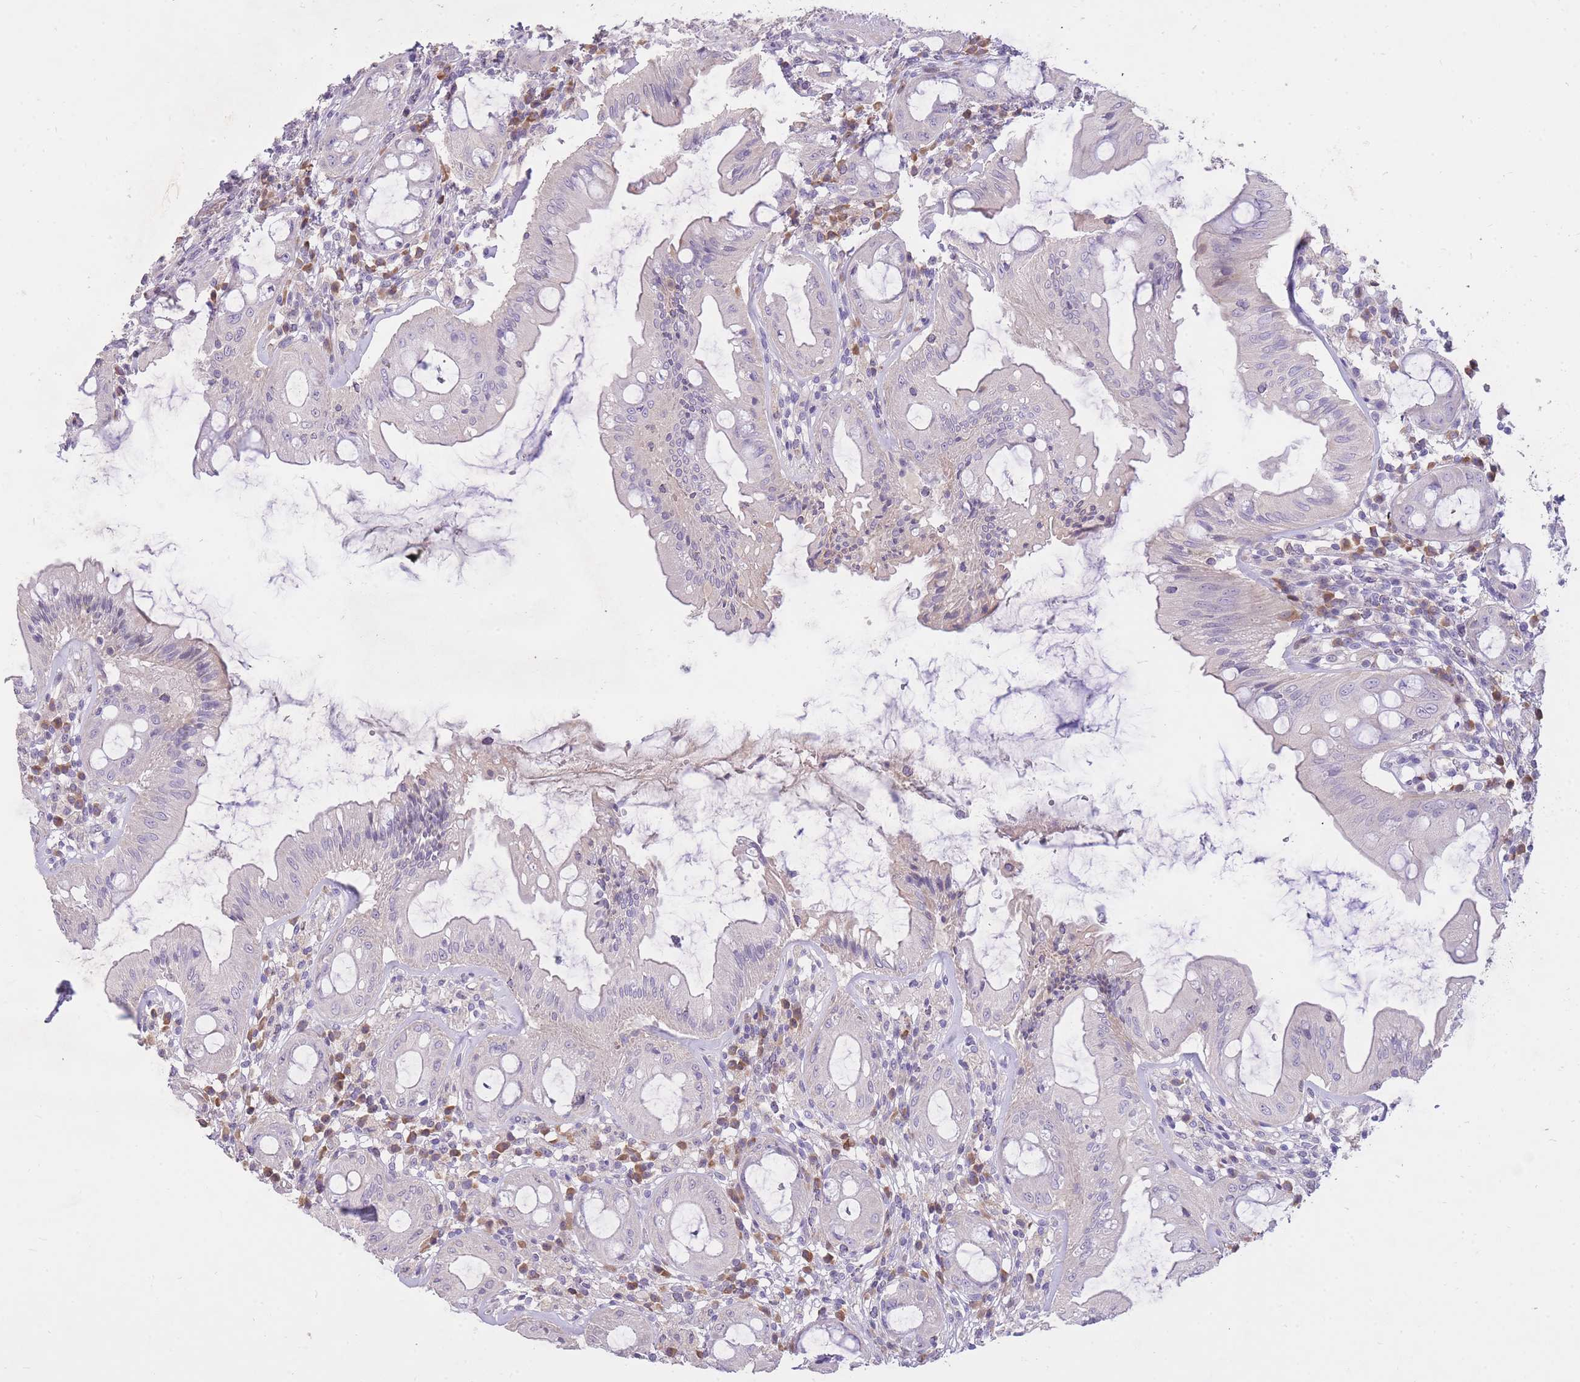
{"staining": {"intensity": "negative", "quantity": "none", "location": "none"}, "tissue": "rectum", "cell_type": "Glandular cells", "image_type": "normal", "snomed": [{"axis": "morphology", "description": "Normal tissue, NOS"}, {"axis": "topography", "description": "Rectum"}], "caption": "DAB (3,3'-diaminobenzidine) immunohistochemical staining of benign human rectum exhibits no significant expression in glandular cells.", "gene": "FRG2B", "patient": {"sex": "female", "age": 57}}